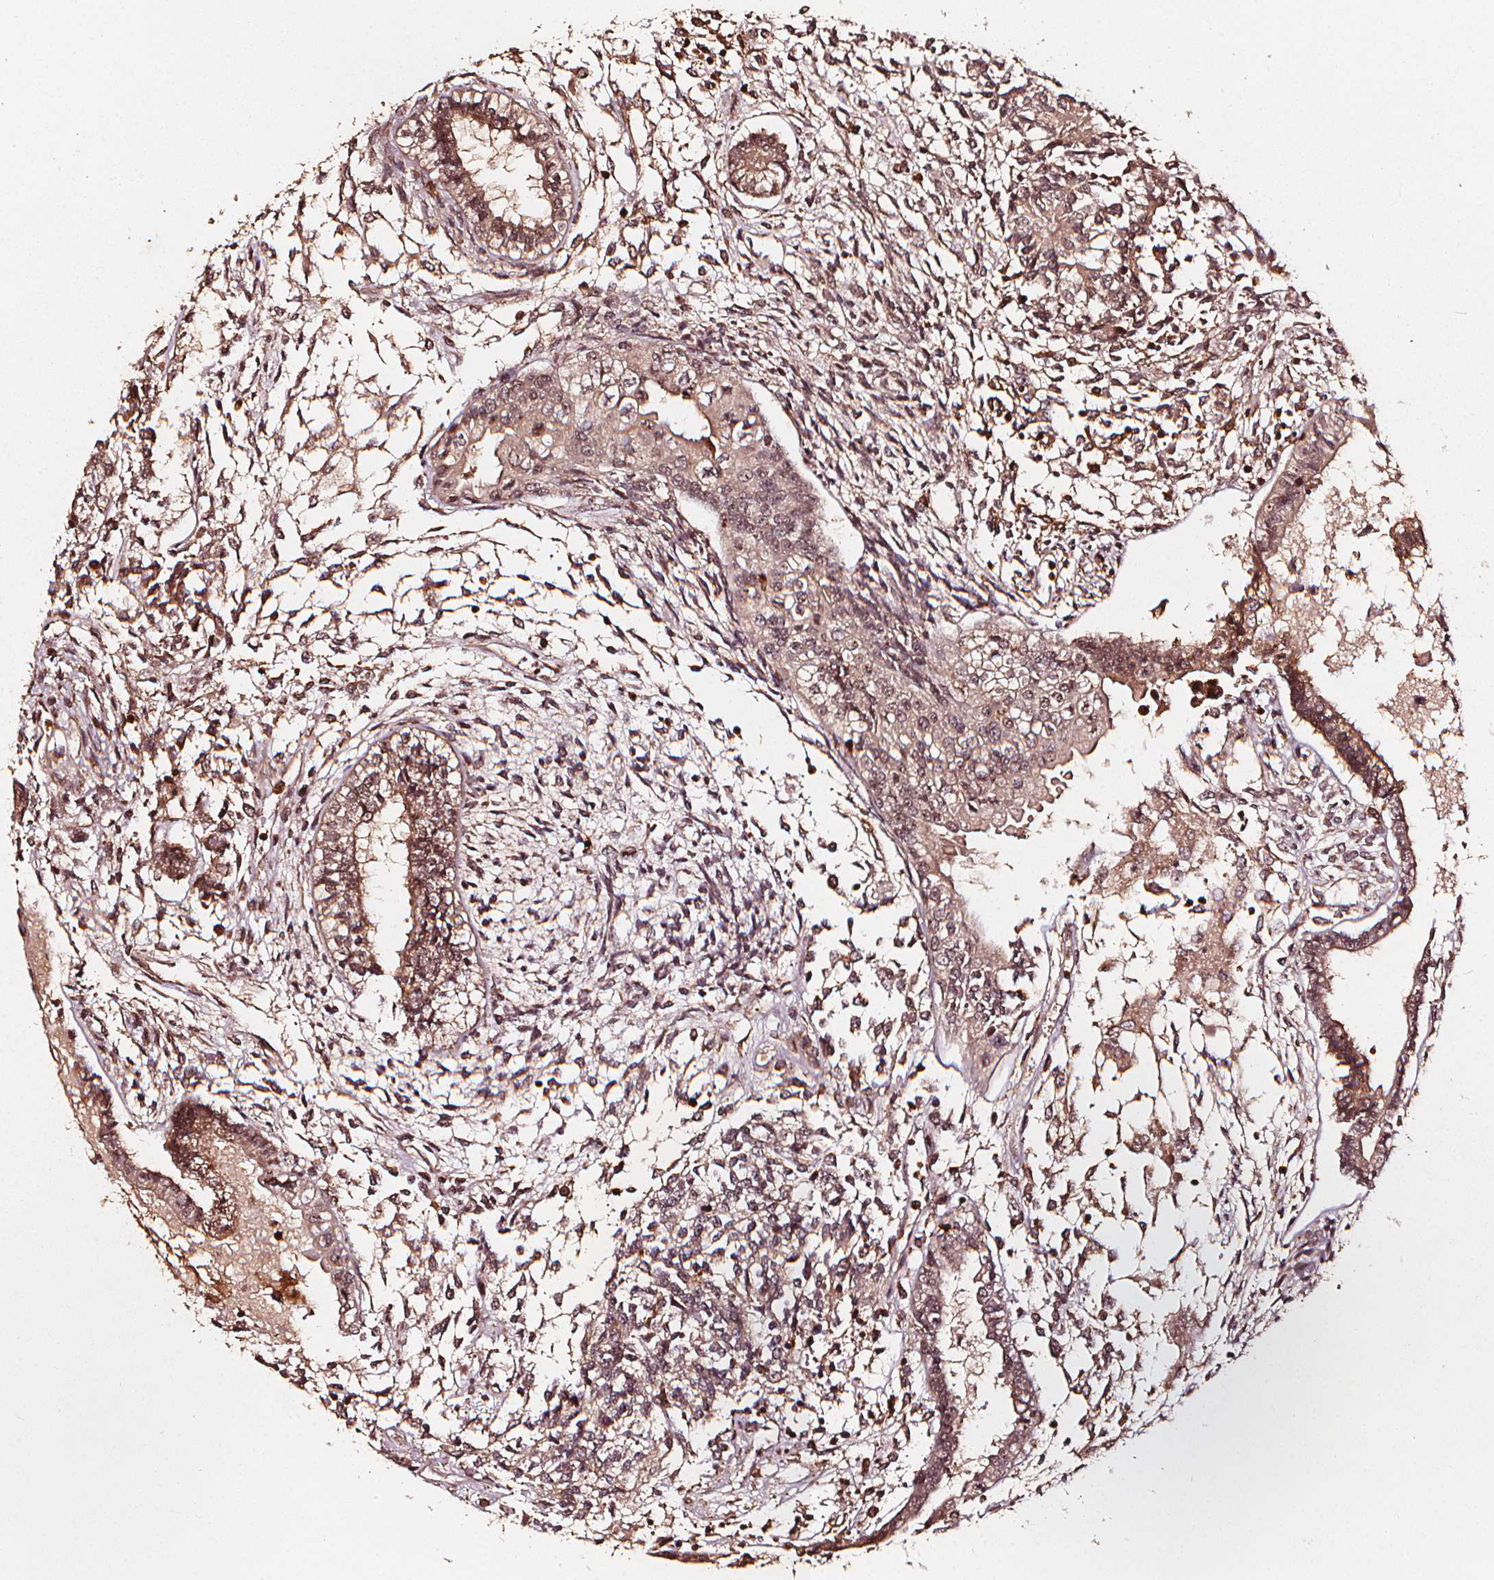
{"staining": {"intensity": "weak", "quantity": ">75%", "location": "cytoplasmic/membranous,nuclear"}, "tissue": "testis cancer", "cell_type": "Tumor cells", "image_type": "cancer", "snomed": [{"axis": "morphology", "description": "Carcinoma, Embryonal, NOS"}, {"axis": "topography", "description": "Testis"}], "caption": "Human testis embryonal carcinoma stained with a brown dye displays weak cytoplasmic/membranous and nuclear positive staining in about >75% of tumor cells.", "gene": "EXOSC9", "patient": {"sex": "male", "age": 37}}